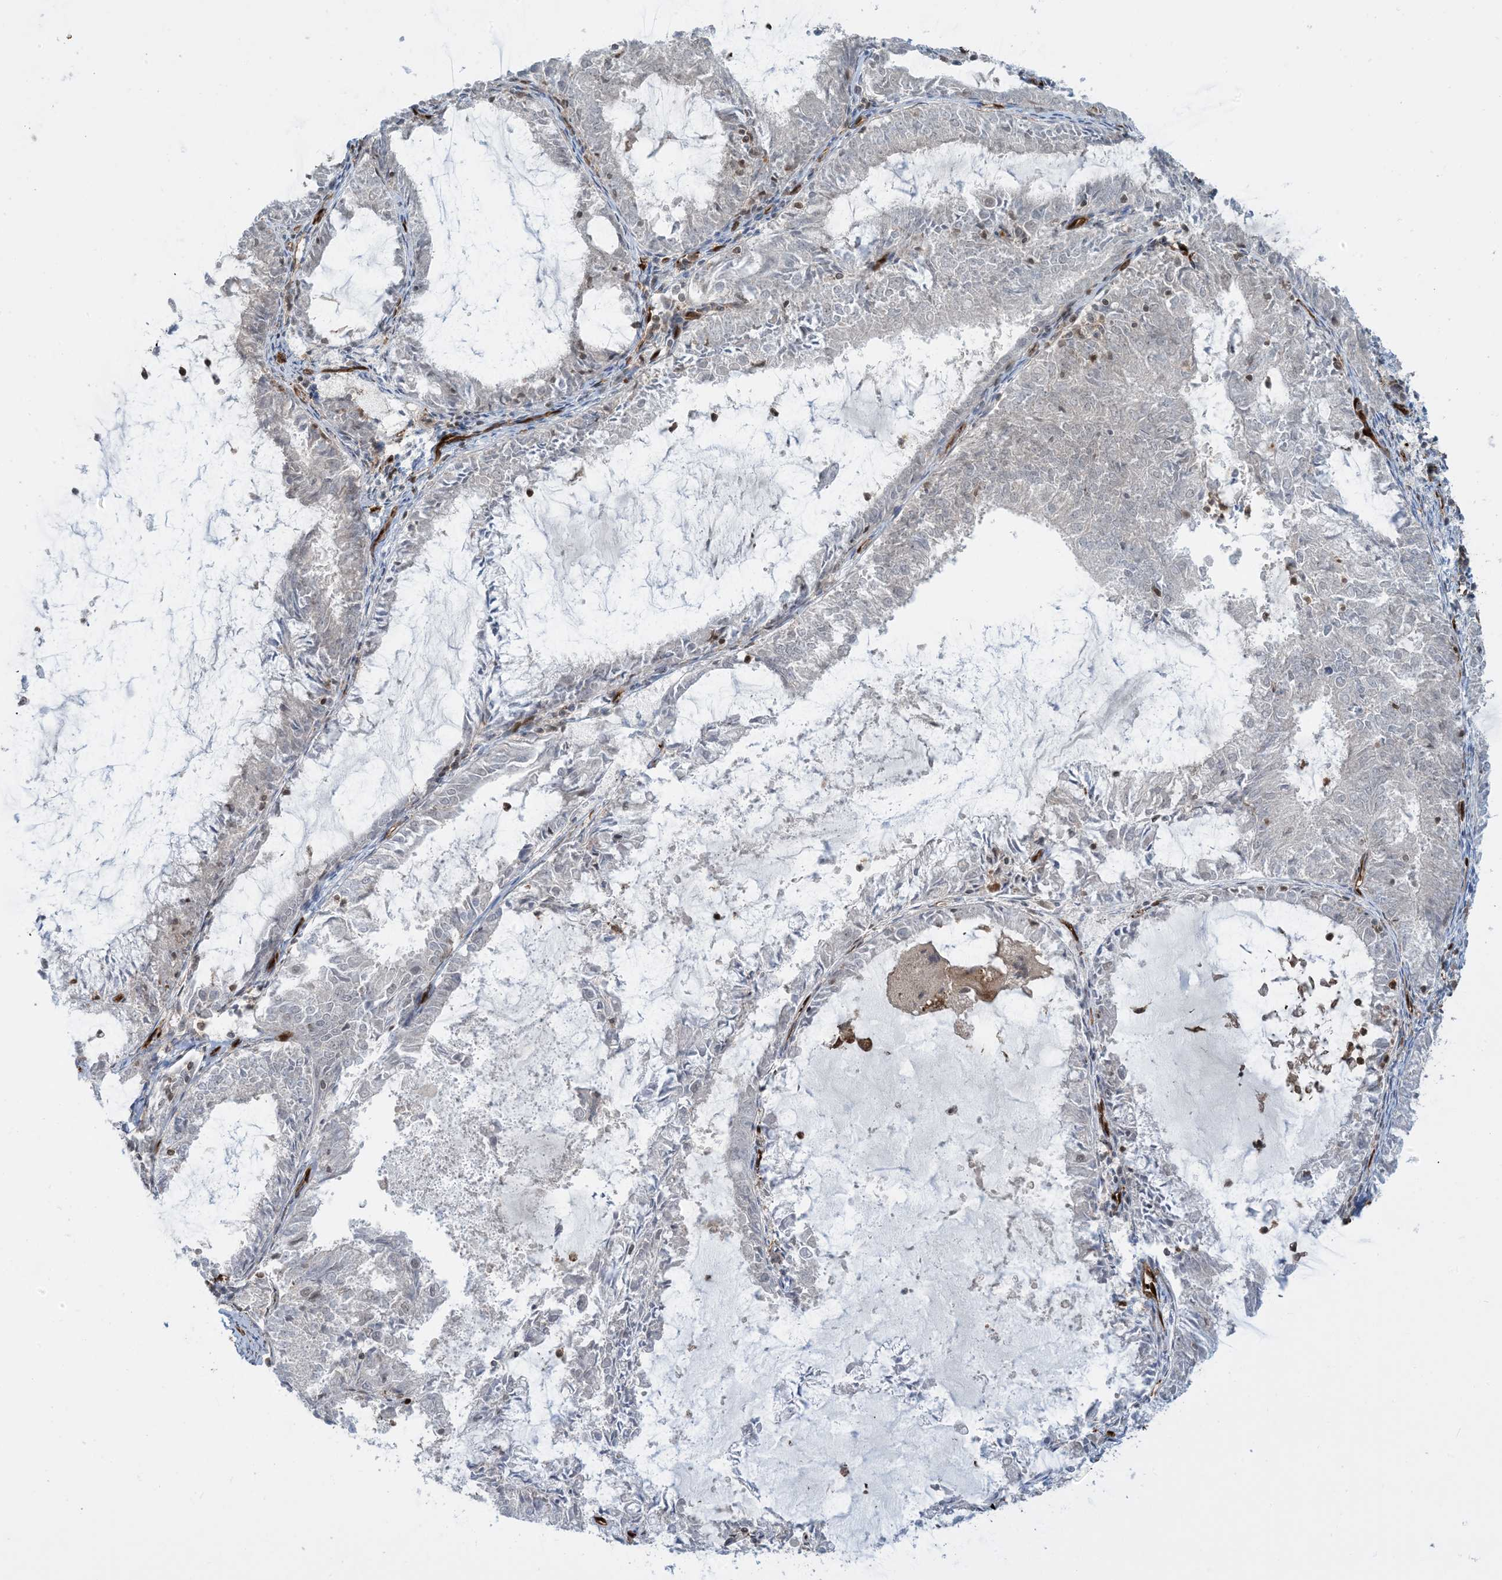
{"staining": {"intensity": "negative", "quantity": "none", "location": "none"}, "tissue": "endometrial cancer", "cell_type": "Tumor cells", "image_type": "cancer", "snomed": [{"axis": "morphology", "description": "Adenocarcinoma, NOS"}, {"axis": "topography", "description": "Endometrium"}], "caption": "The micrograph shows no staining of tumor cells in adenocarcinoma (endometrial). (Brightfield microscopy of DAB IHC at high magnification).", "gene": "PPM1F", "patient": {"sex": "female", "age": 57}}